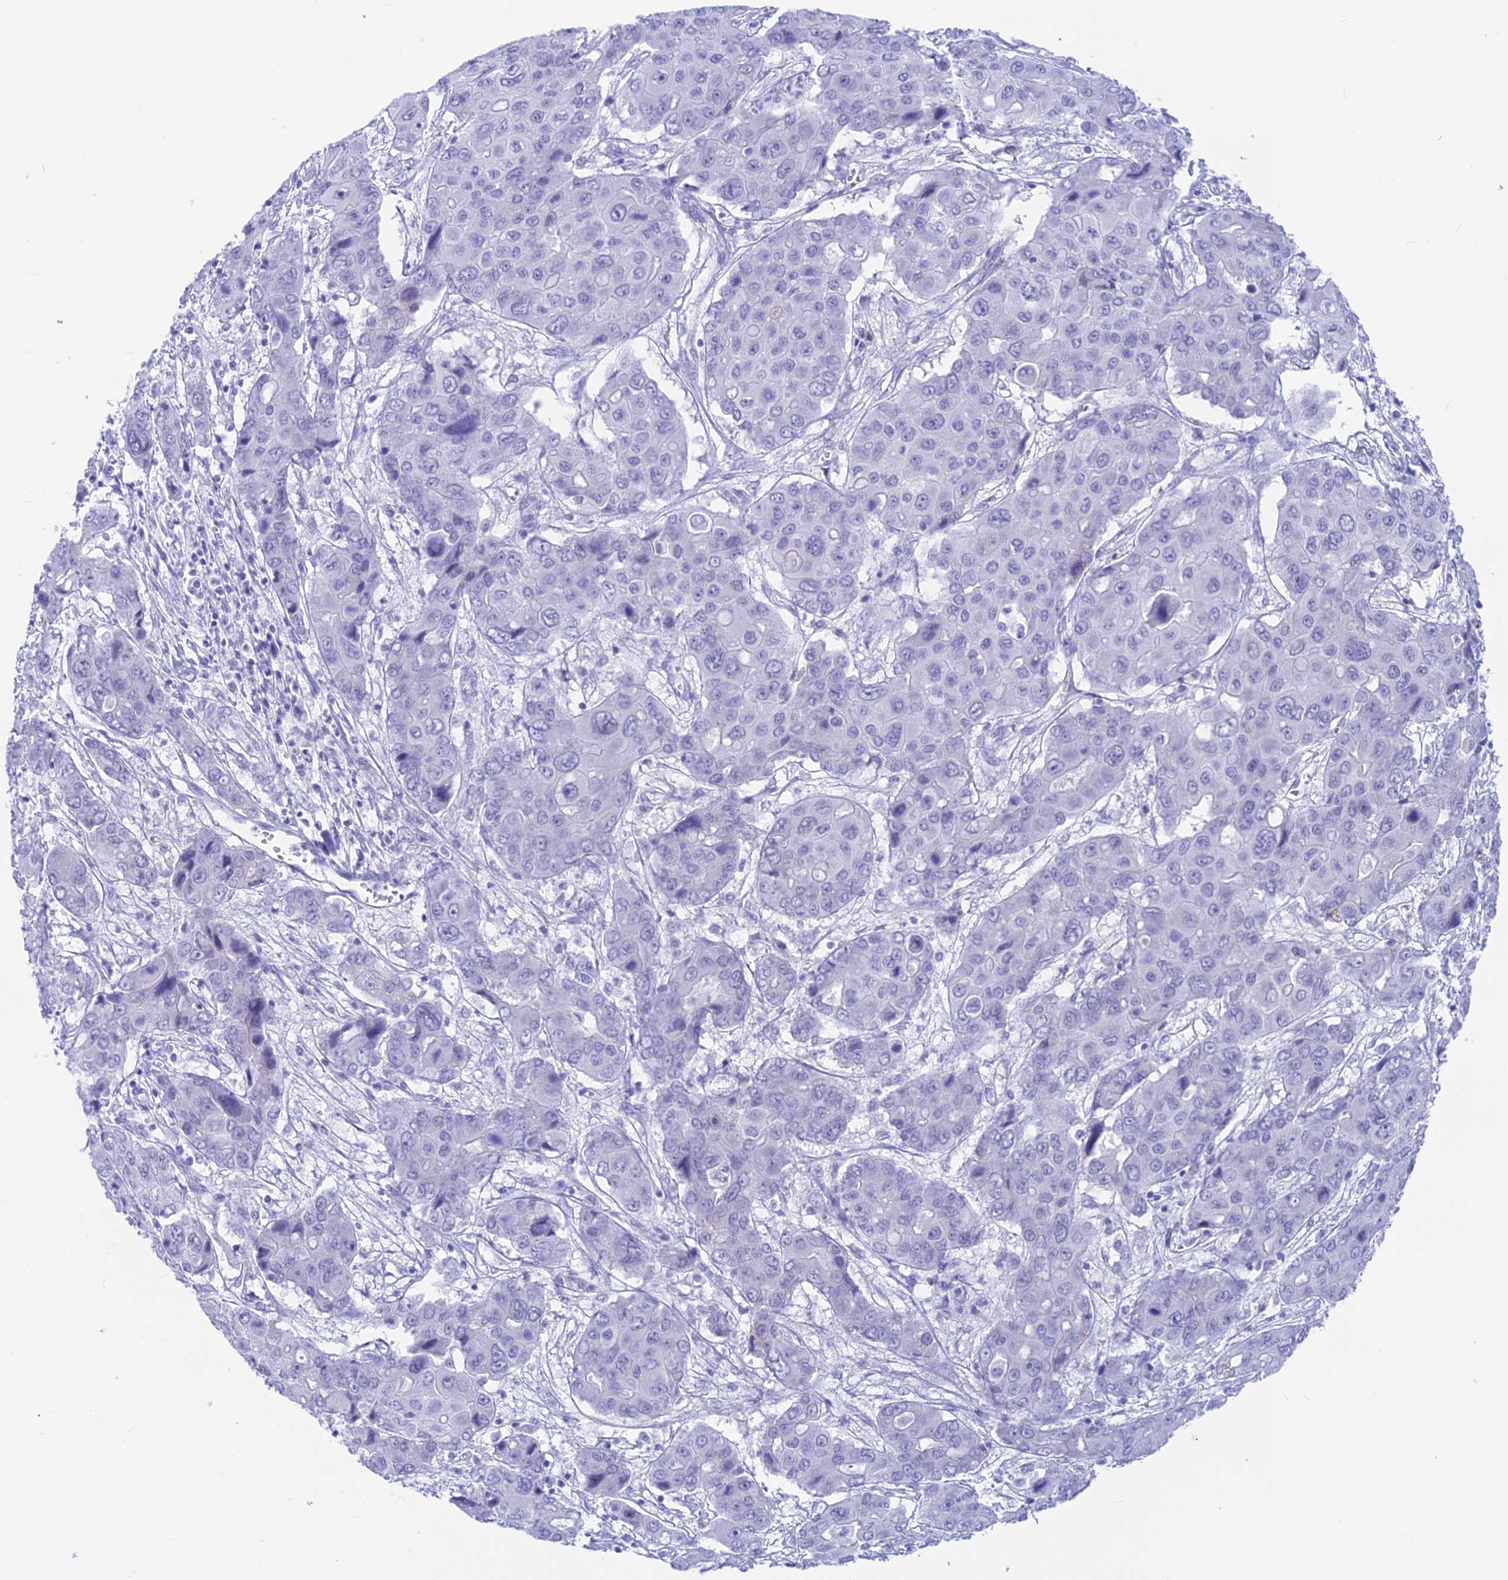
{"staining": {"intensity": "negative", "quantity": "none", "location": "none"}, "tissue": "liver cancer", "cell_type": "Tumor cells", "image_type": "cancer", "snomed": [{"axis": "morphology", "description": "Cholangiocarcinoma"}, {"axis": "topography", "description": "Liver"}], "caption": "The micrograph displays no staining of tumor cells in liver cancer (cholangiocarcinoma). Brightfield microscopy of immunohistochemistry (IHC) stained with DAB (3,3'-diaminobenzidine) (brown) and hematoxylin (blue), captured at high magnification.", "gene": "SNTN", "patient": {"sex": "male", "age": 67}}